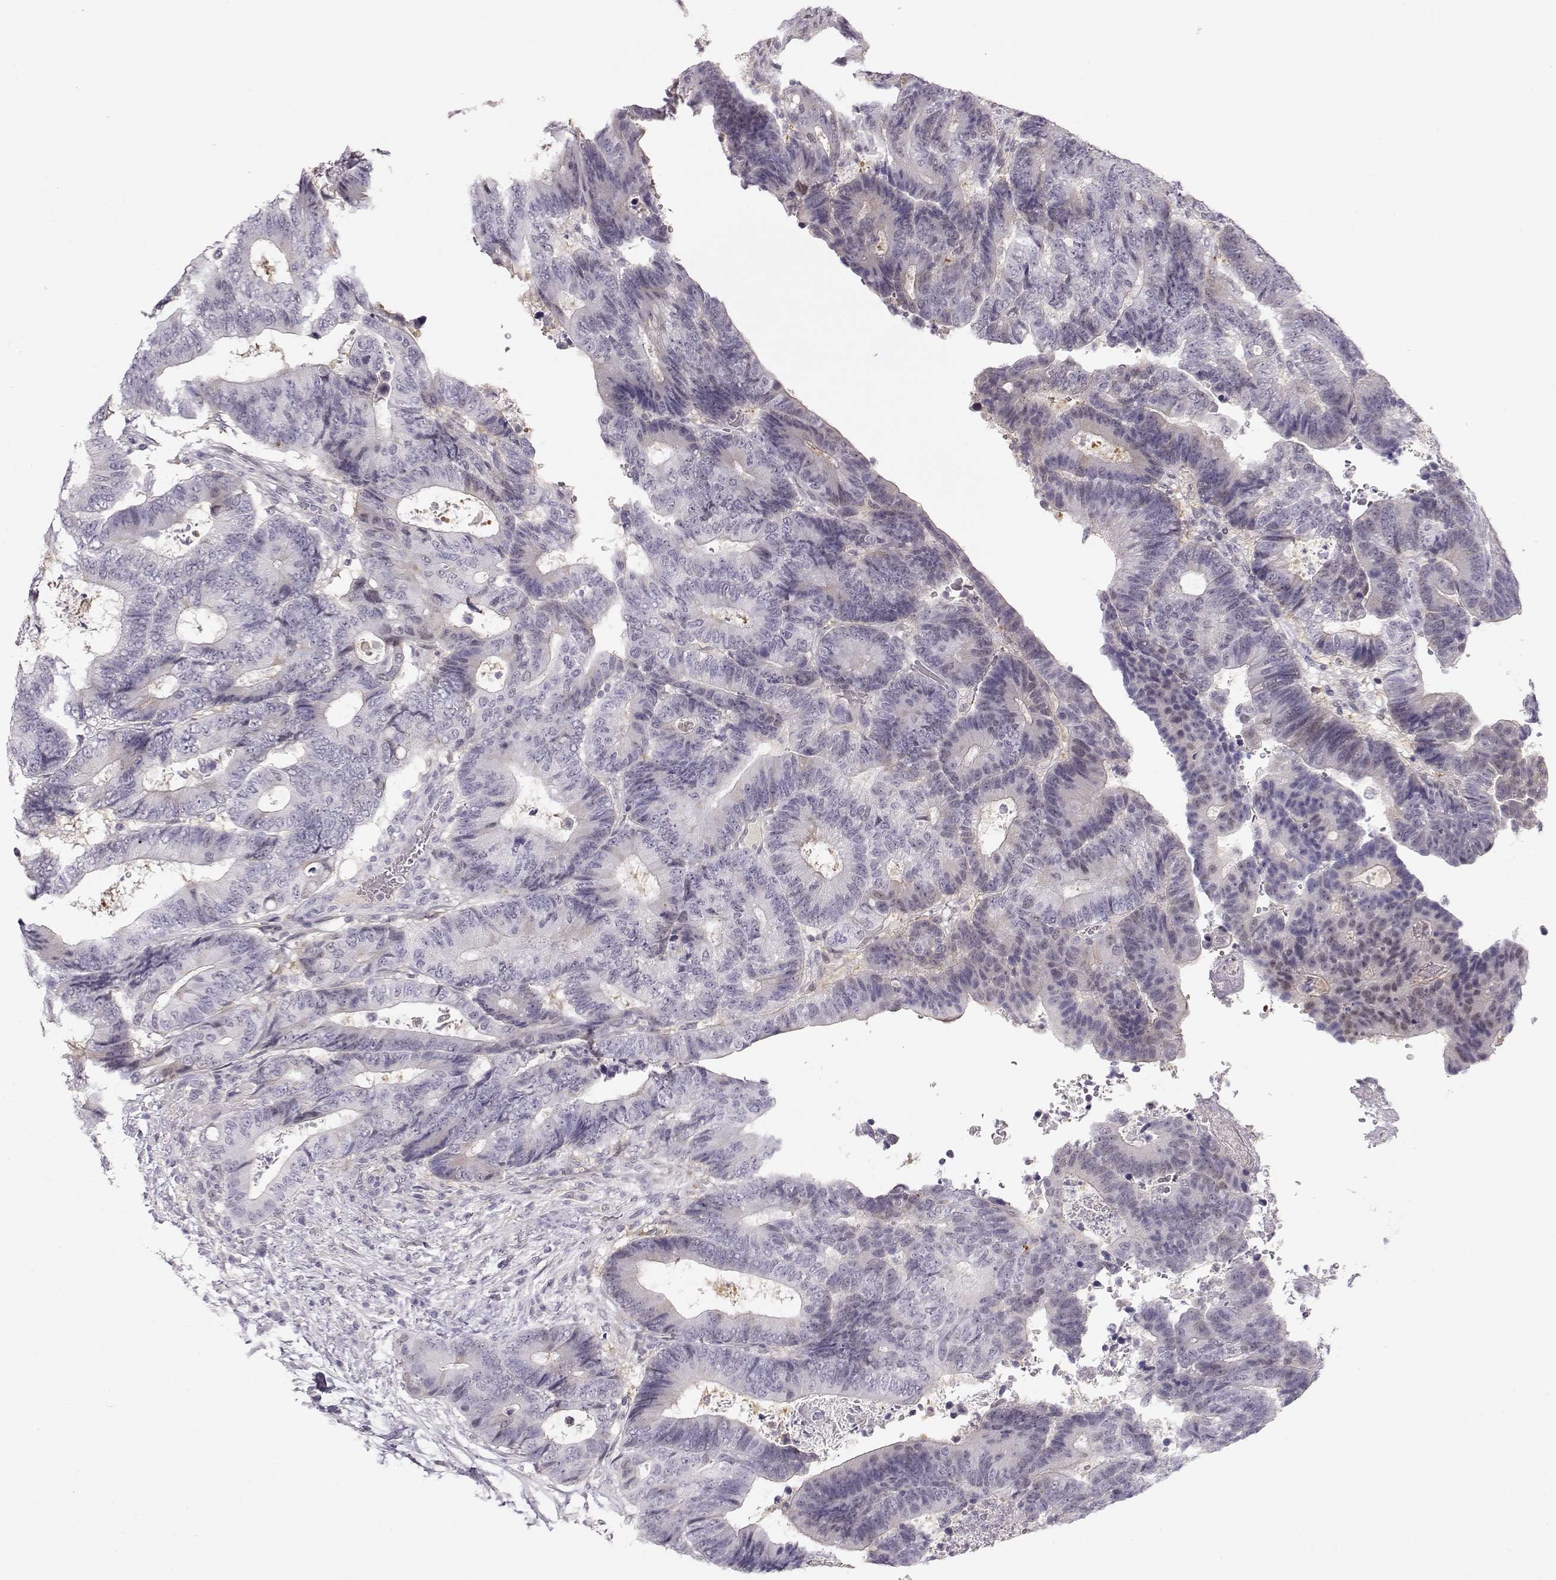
{"staining": {"intensity": "negative", "quantity": "none", "location": "none"}, "tissue": "colorectal cancer", "cell_type": "Tumor cells", "image_type": "cancer", "snomed": [{"axis": "morphology", "description": "Adenocarcinoma, NOS"}, {"axis": "topography", "description": "Colon"}], "caption": "Protein analysis of colorectal adenocarcinoma reveals no significant expression in tumor cells.", "gene": "TEPP", "patient": {"sex": "female", "age": 48}}